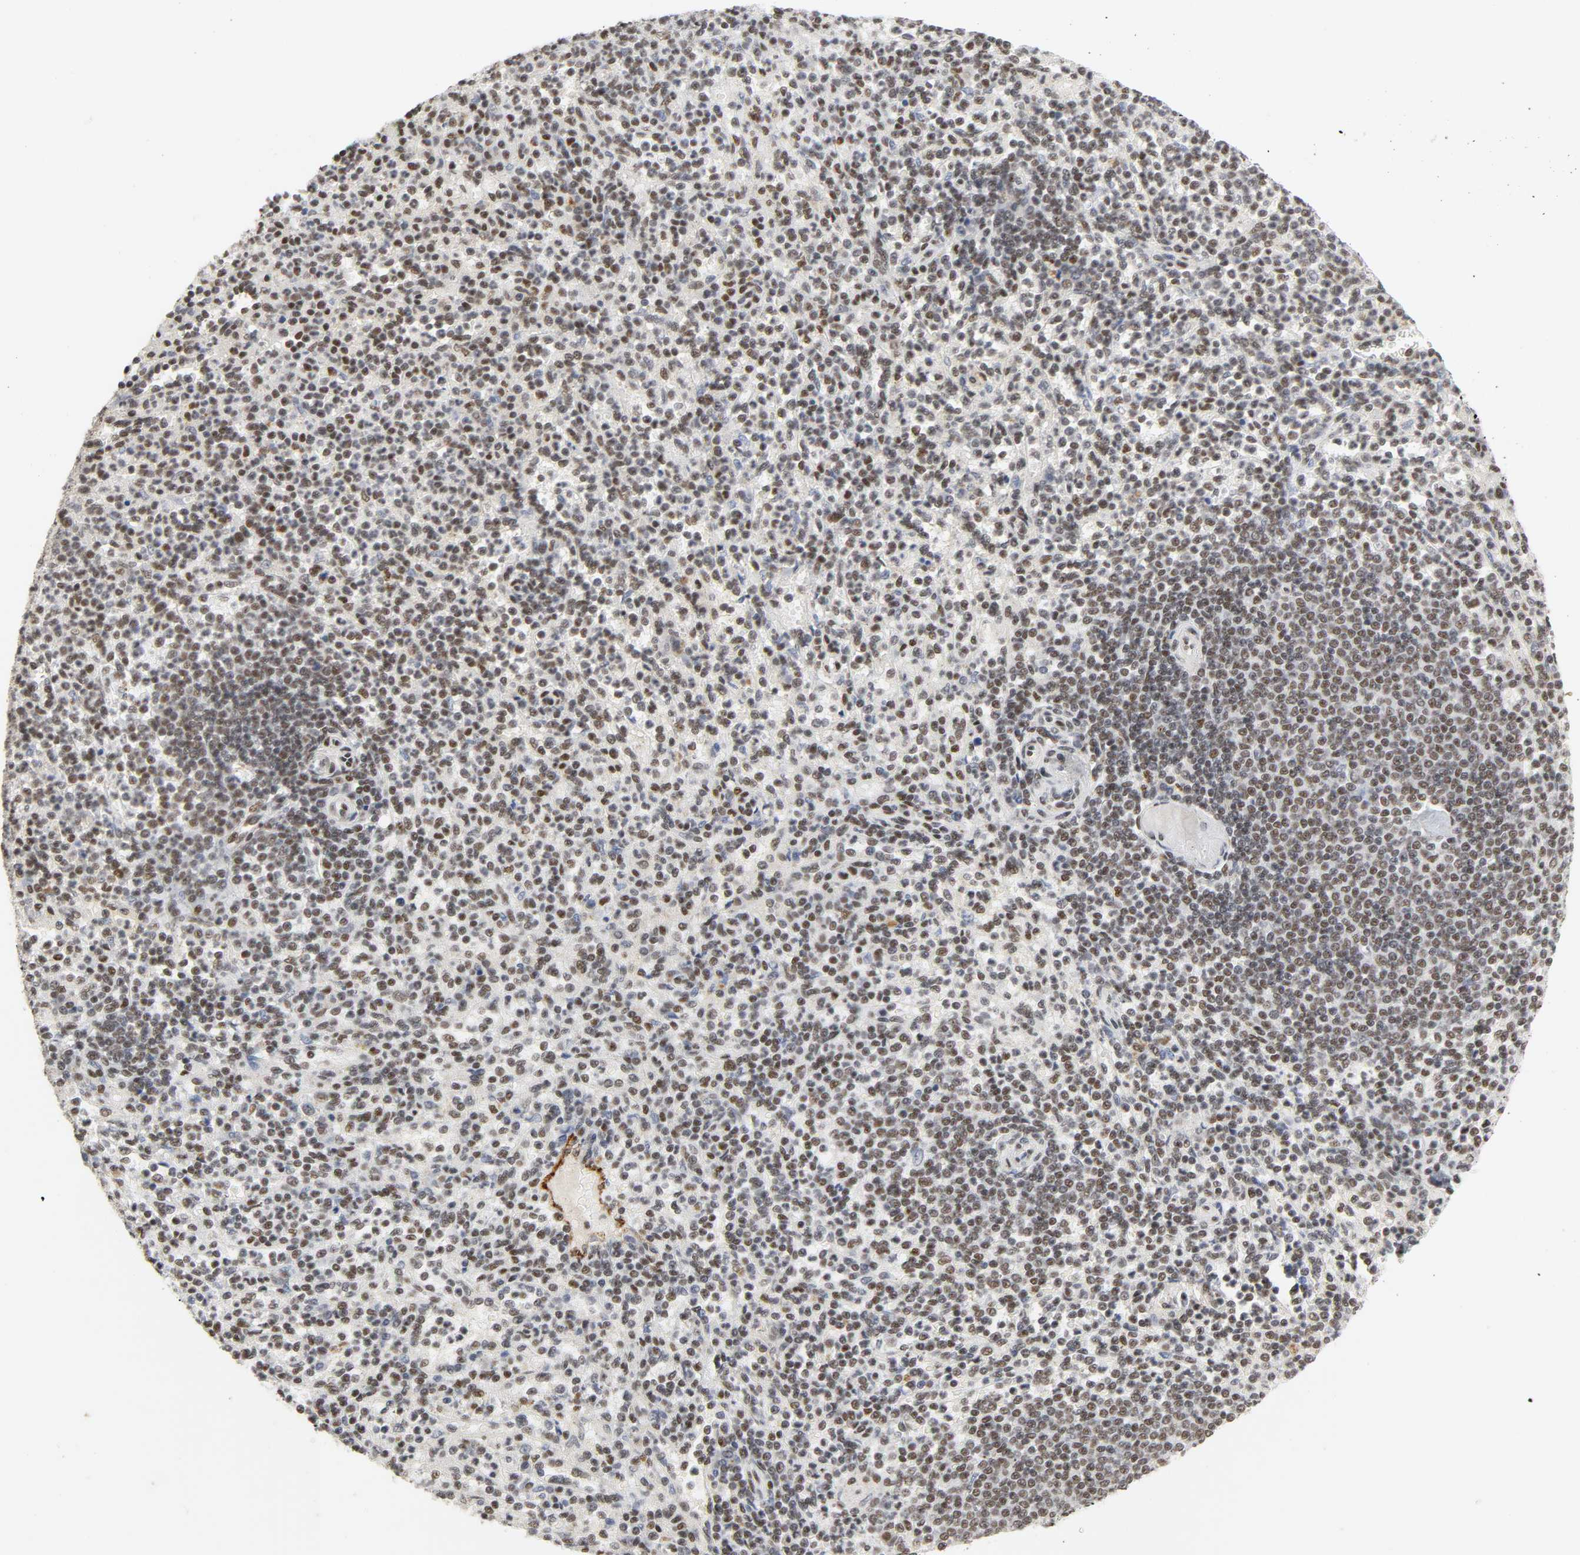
{"staining": {"intensity": "moderate", "quantity": "25%-75%", "location": "nuclear"}, "tissue": "spleen", "cell_type": "Cells in red pulp", "image_type": "normal", "snomed": [{"axis": "morphology", "description": "Normal tissue, NOS"}, {"axis": "topography", "description": "Spleen"}], "caption": "IHC (DAB) staining of normal human spleen reveals moderate nuclear protein expression in about 25%-75% of cells in red pulp. Immunohistochemistry (ihc) stains the protein of interest in brown and the nuclei are stained blue.", "gene": "NCOA6", "patient": {"sex": "female", "age": 74}}